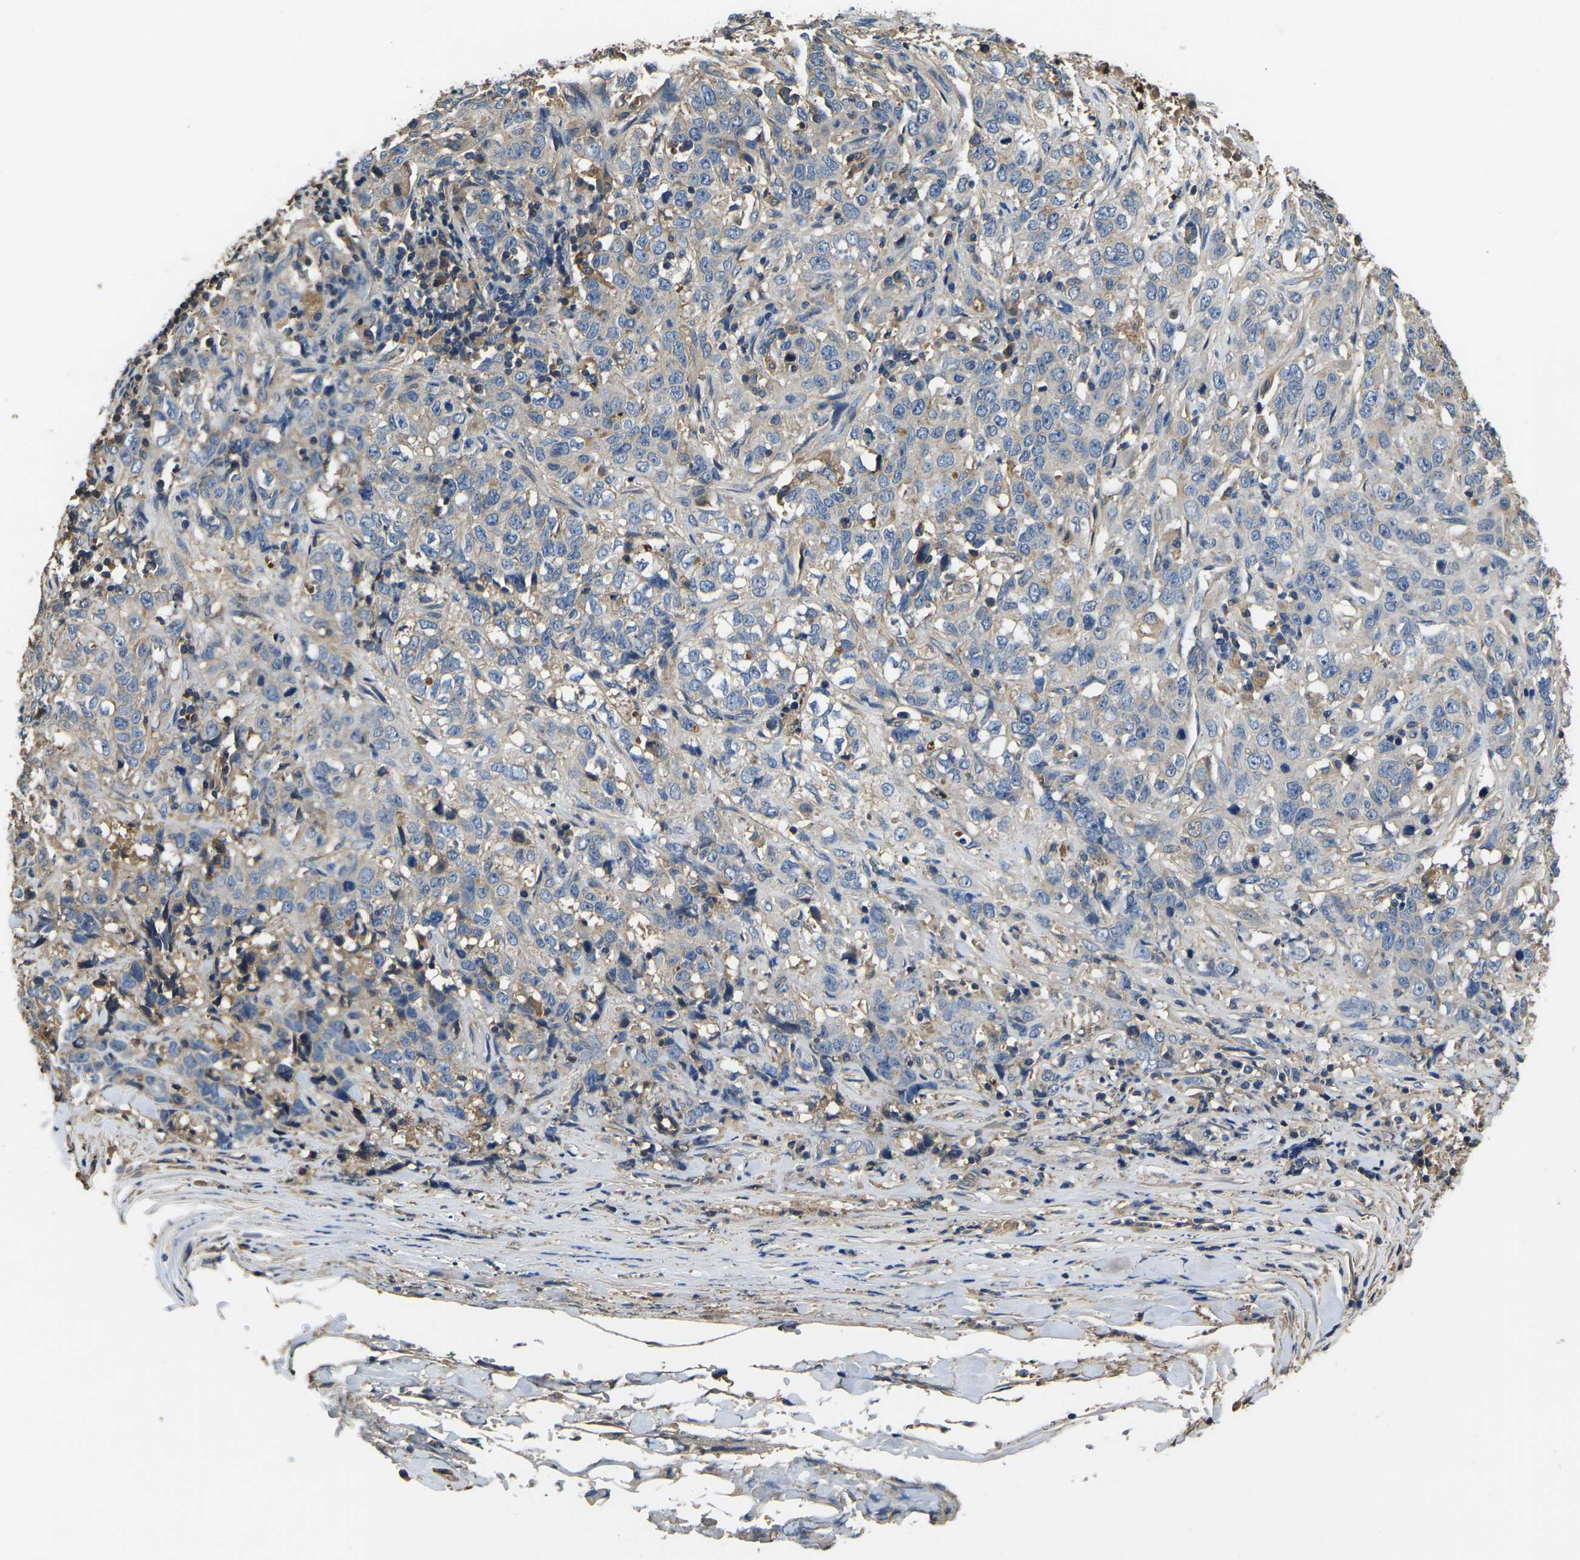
{"staining": {"intensity": "negative", "quantity": "none", "location": "none"}, "tissue": "stomach cancer", "cell_type": "Tumor cells", "image_type": "cancer", "snomed": [{"axis": "morphology", "description": "Adenocarcinoma, NOS"}, {"axis": "topography", "description": "Stomach"}], "caption": "This is an immunohistochemistry (IHC) micrograph of stomach cancer. There is no expression in tumor cells.", "gene": "HSPG2", "patient": {"sex": "male", "age": 48}}